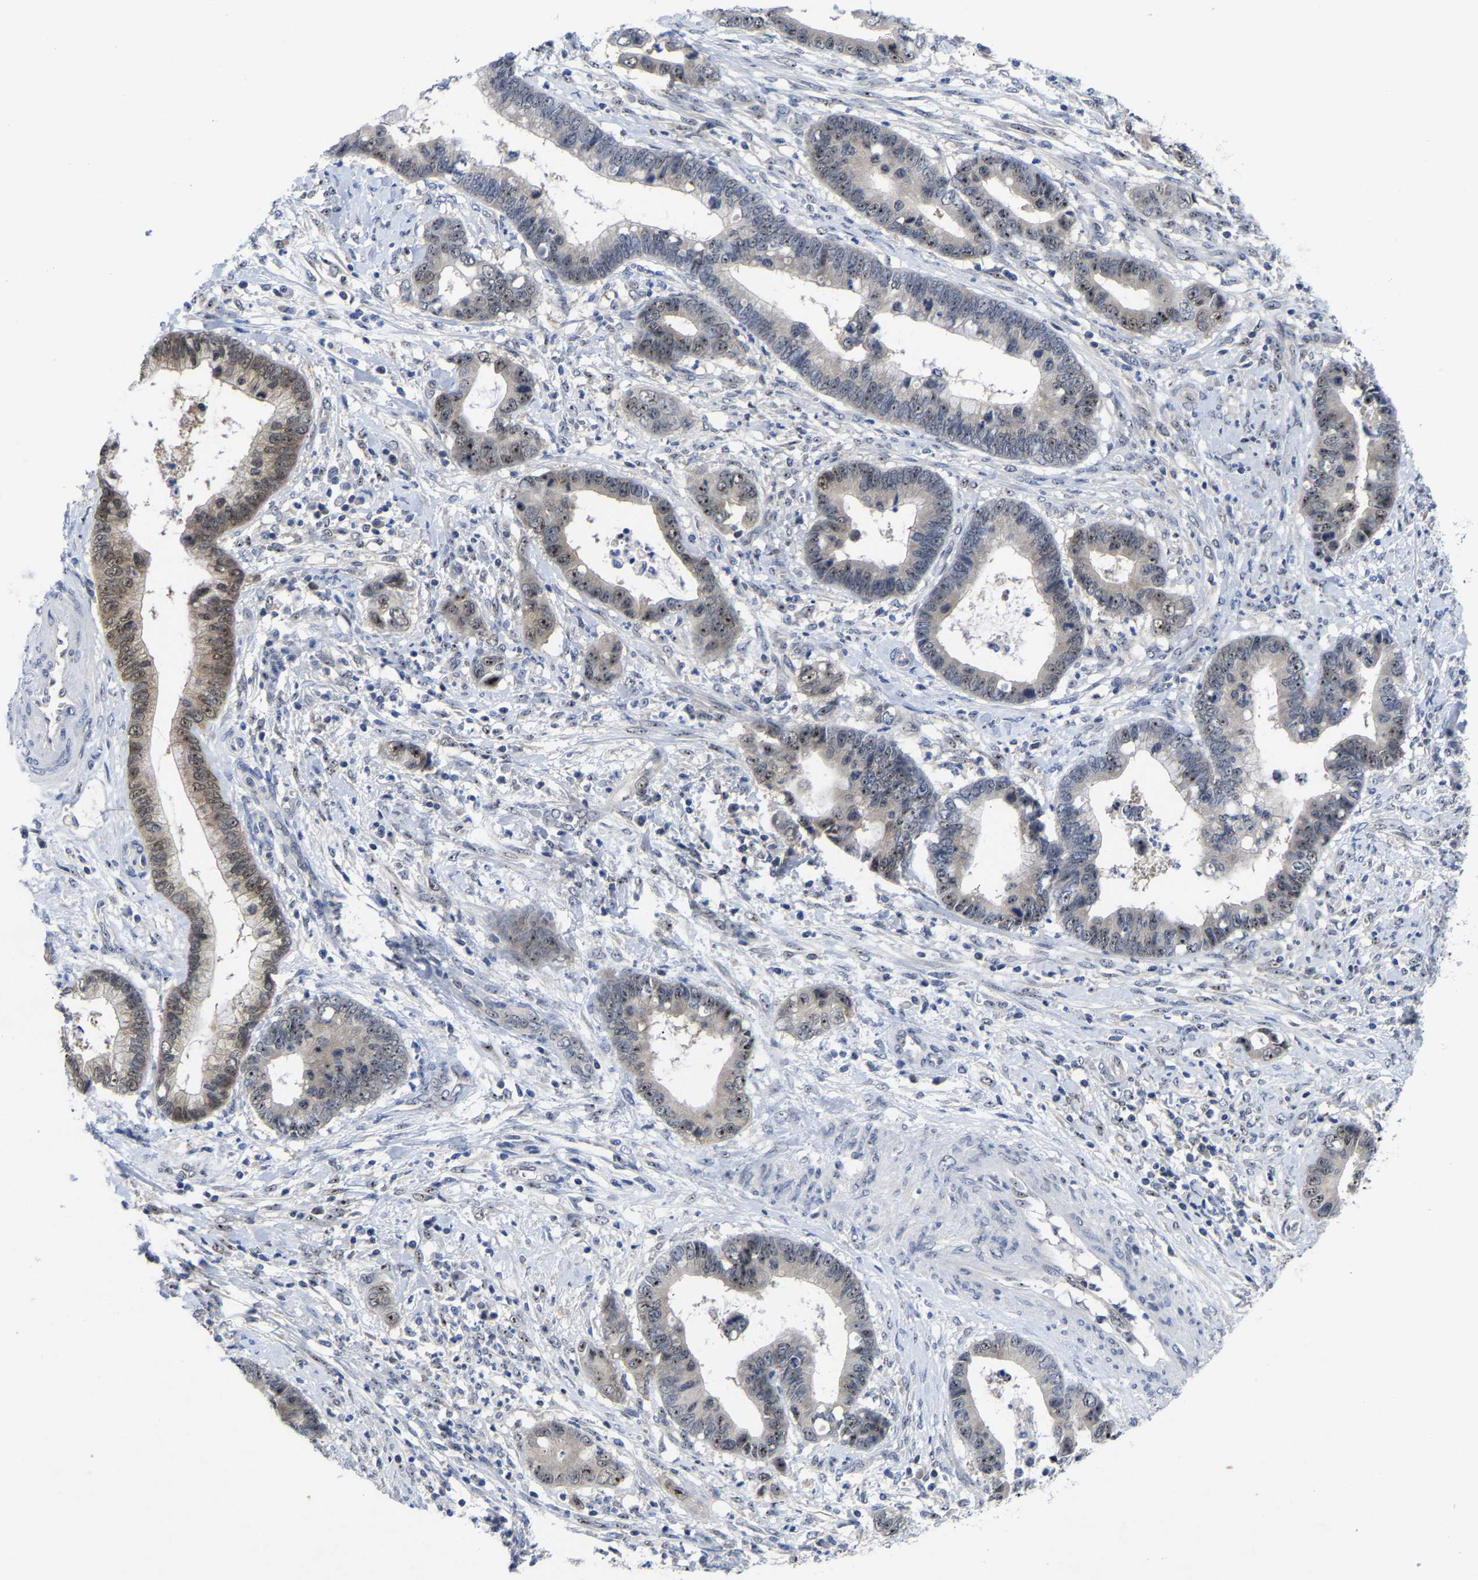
{"staining": {"intensity": "weak", "quantity": "25%-75%", "location": "nuclear"}, "tissue": "cervical cancer", "cell_type": "Tumor cells", "image_type": "cancer", "snomed": [{"axis": "morphology", "description": "Adenocarcinoma, NOS"}, {"axis": "topography", "description": "Cervix"}], "caption": "Brown immunohistochemical staining in cervical cancer displays weak nuclear positivity in approximately 25%-75% of tumor cells. The protein of interest is stained brown, and the nuclei are stained in blue (DAB (3,3'-diaminobenzidine) IHC with brightfield microscopy, high magnification).", "gene": "NLE1", "patient": {"sex": "female", "age": 44}}